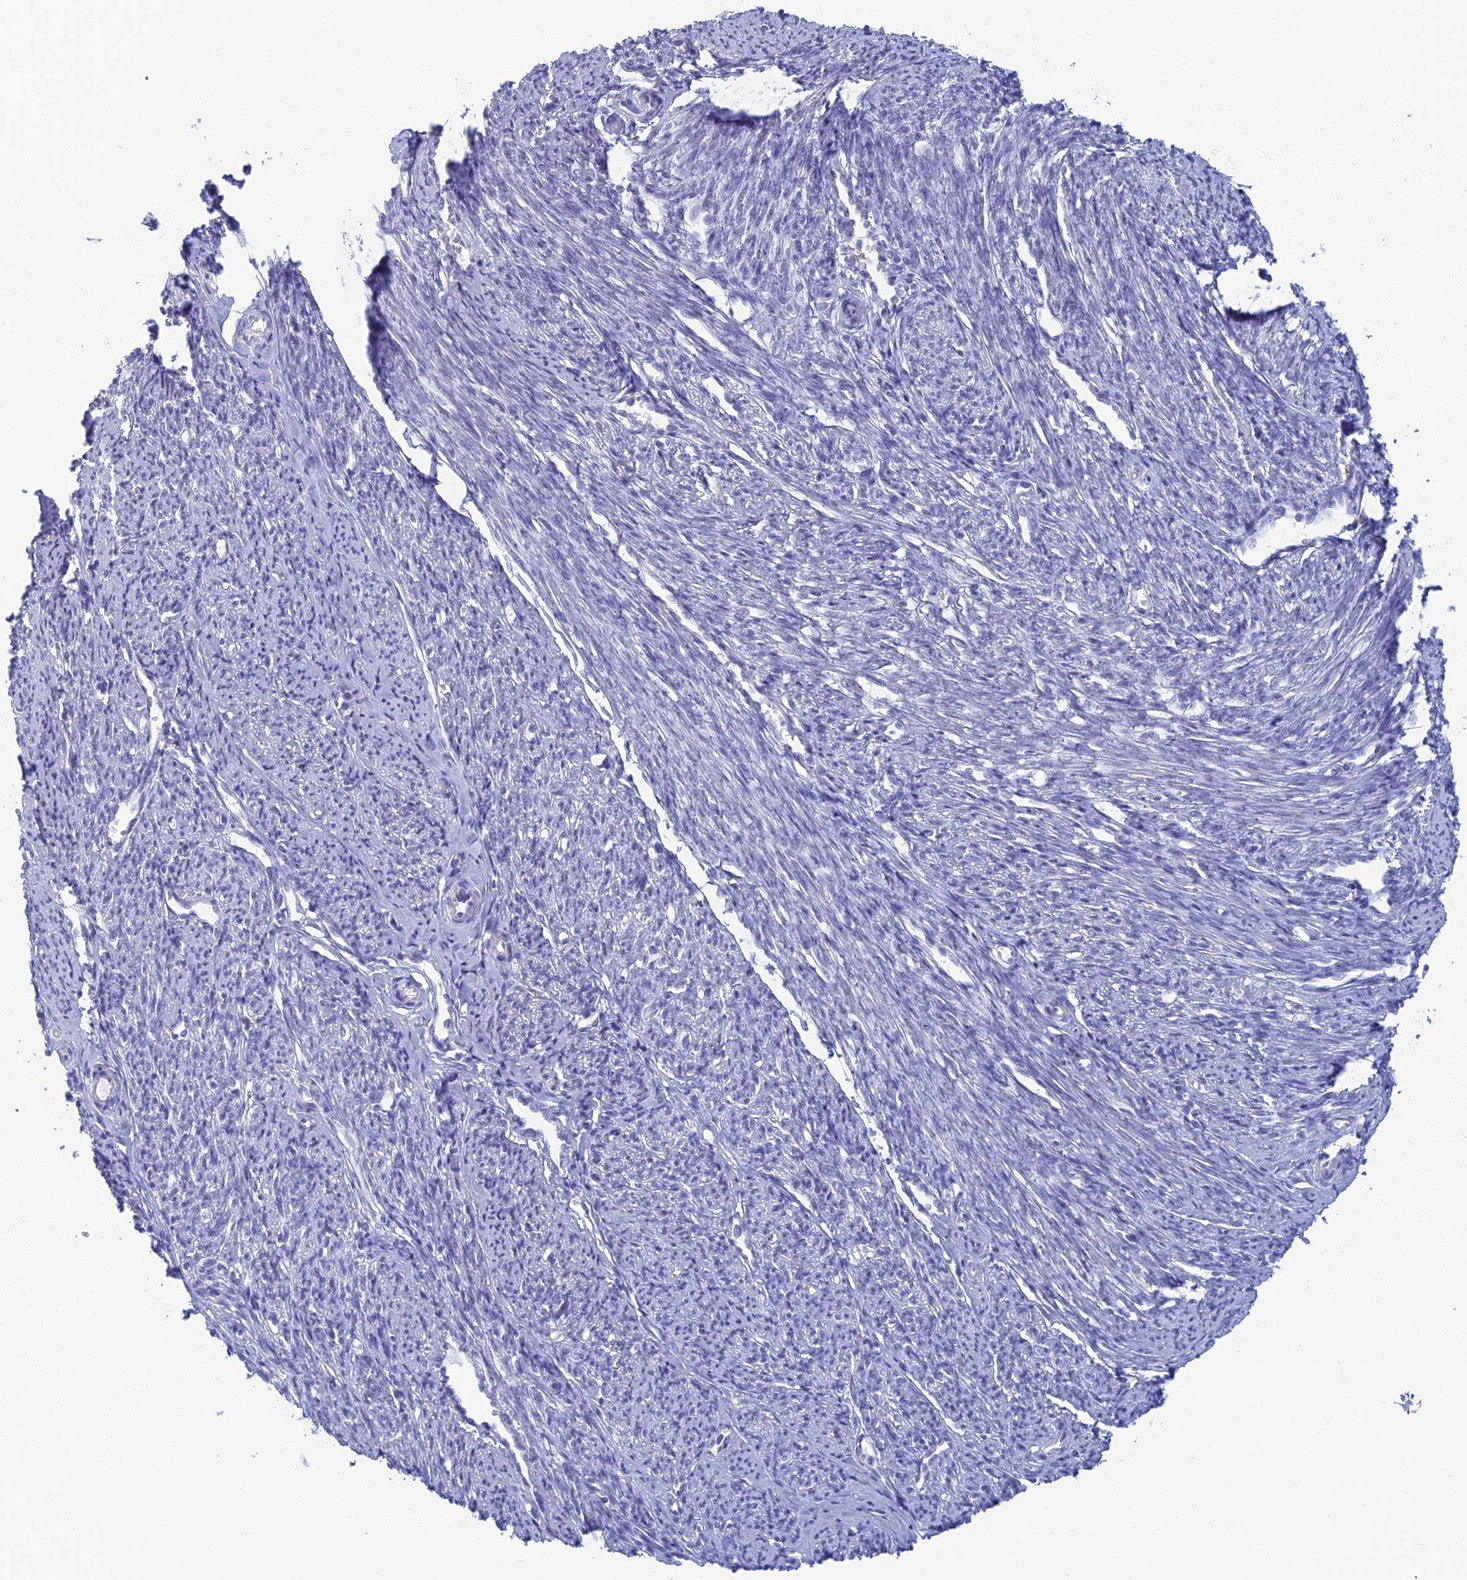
{"staining": {"intensity": "negative", "quantity": "none", "location": "none"}, "tissue": "smooth muscle", "cell_type": "Smooth muscle cells", "image_type": "normal", "snomed": [{"axis": "morphology", "description": "Normal tissue, NOS"}, {"axis": "topography", "description": "Smooth muscle"}, {"axis": "topography", "description": "Uterus"}], "caption": "Human smooth muscle stained for a protein using immunohistochemistry (IHC) exhibits no expression in smooth muscle cells.", "gene": "ALMS1", "patient": {"sex": "female", "age": 59}}